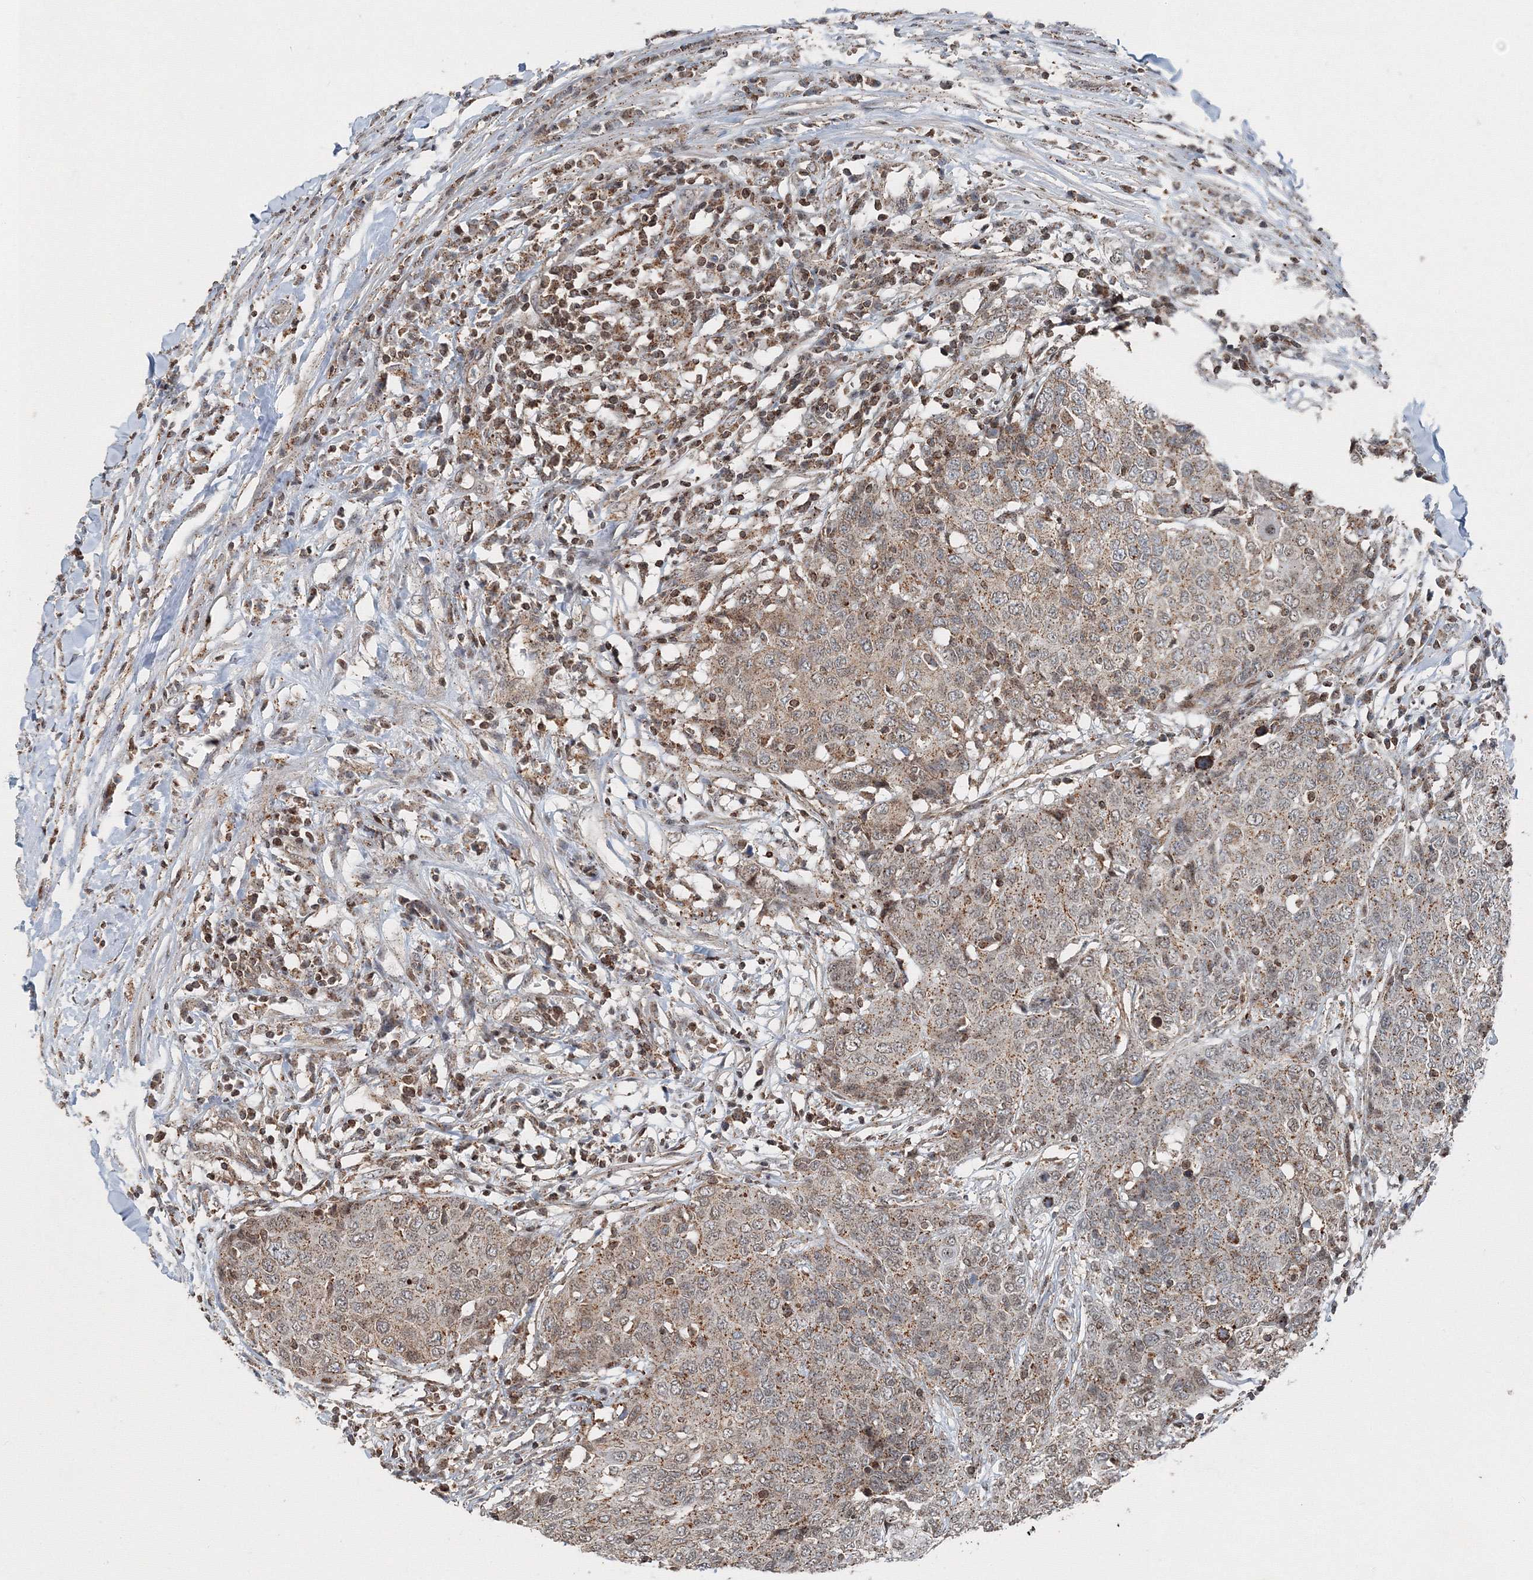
{"staining": {"intensity": "moderate", "quantity": ">75%", "location": "cytoplasmic/membranous"}, "tissue": "head and neck cancer", "cell_type": "Tumor cells", "image_type": "cancer", "snomed": [{"axis": "morphology", "description": "Squamous cell carcinoma, NOS"}, {"axis": "topography", "description": "Head-Neck"}], "caption": "Brown immunohistochemical staining in head and neck squamous cell carcinoma shows moderate cytoplasmic/membranous staining in about >75% of tumor cells.", "gene": "AASDH", "patient": {"sex": "male", "age": 66}}